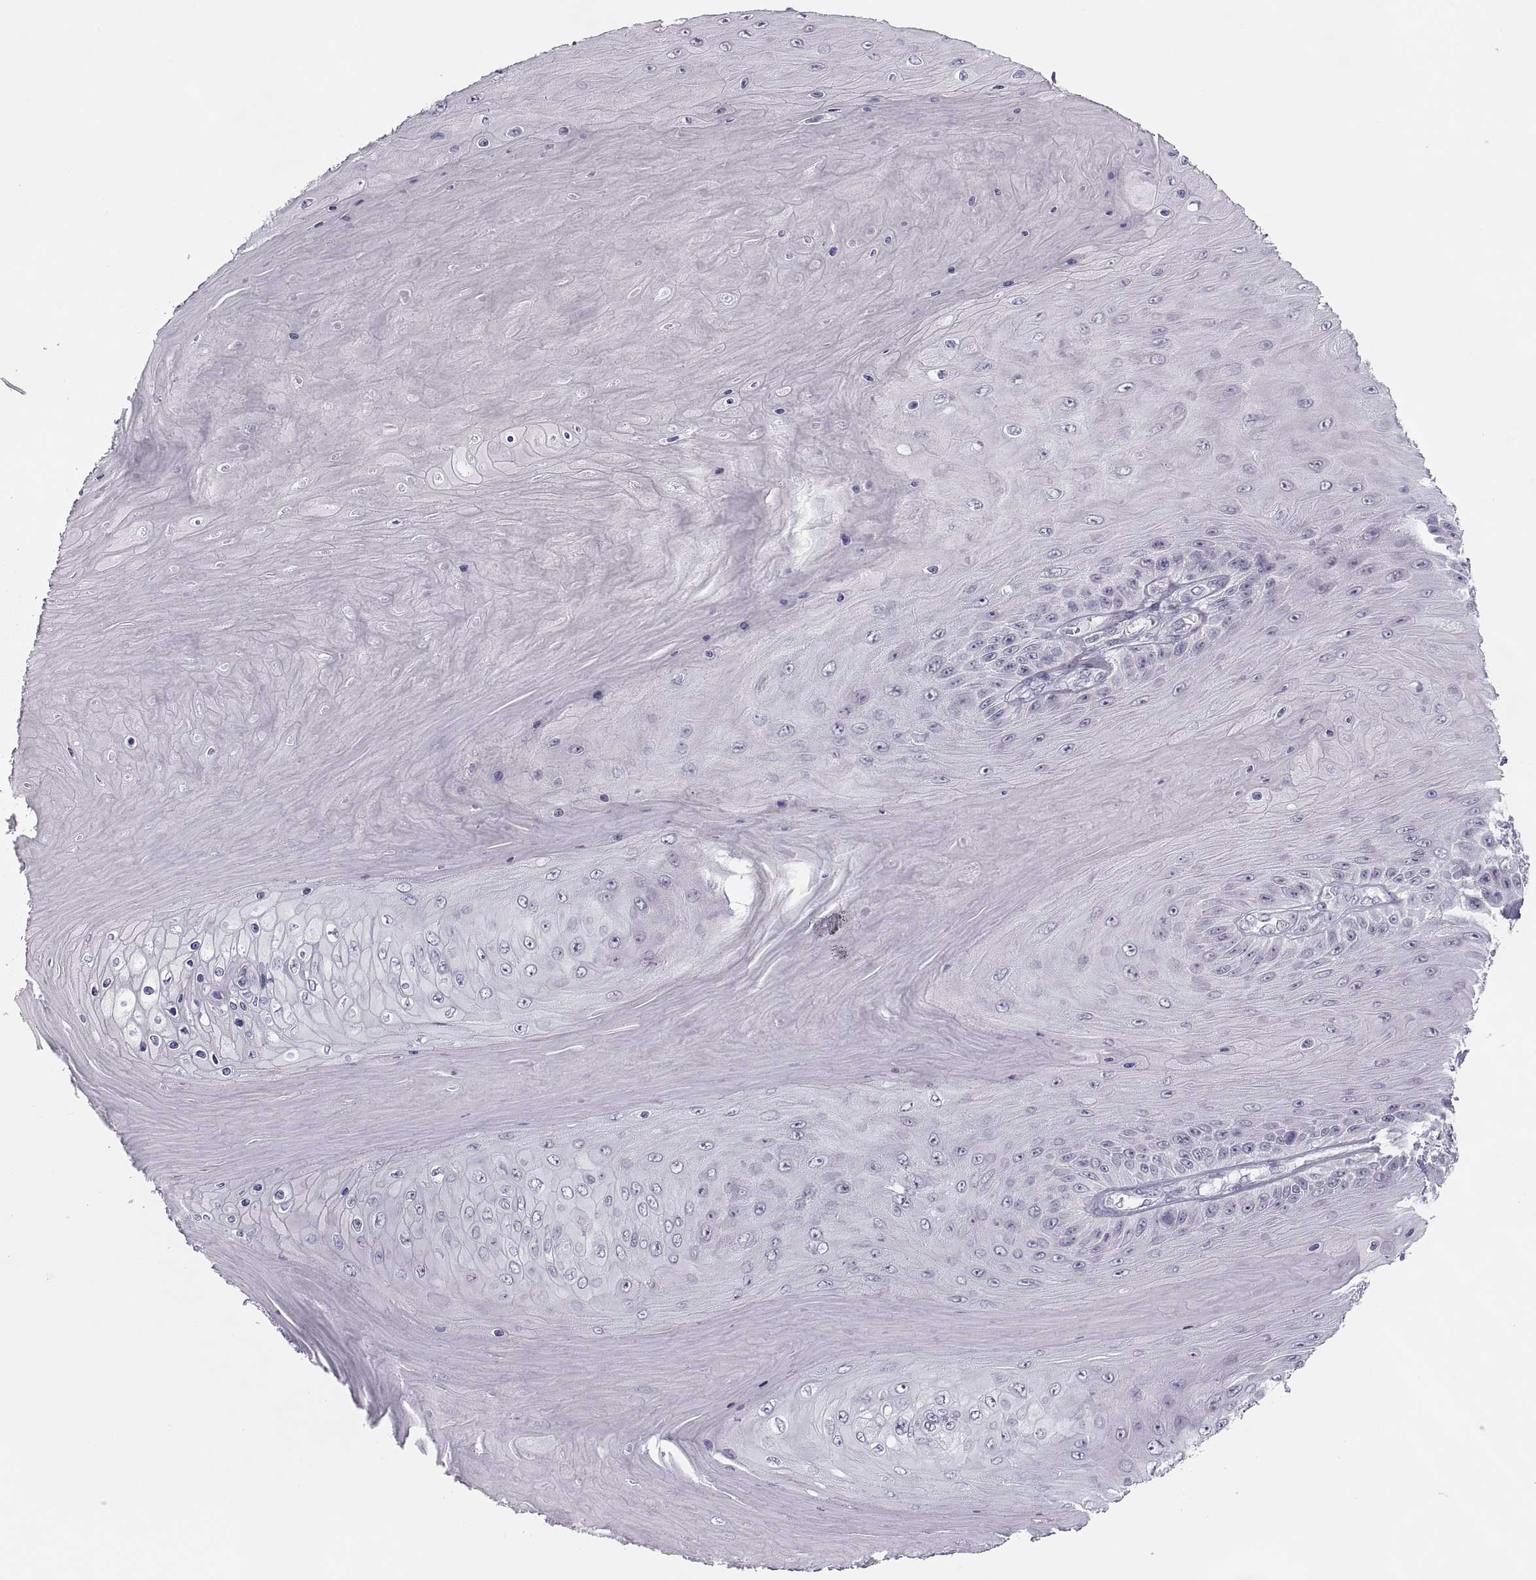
{"staining": {"intensity": "negative", "quantity": "none", "location": "none"}, "tissue": "skin cancer", "cell_type": "Tumor cells", "image_type": "cancer", "snomed": [{"axis": "morphology", "description": "Squamous cell carcinoma, NOS"}, {"axis": "topography", "description": "Skin"}], "caption": "The micrograph exhibits no staining of tumor cells in squamous cell carcinoma (skin).", "gene": "C3orf22", "patient": {"sex": "male", "age": 62}}